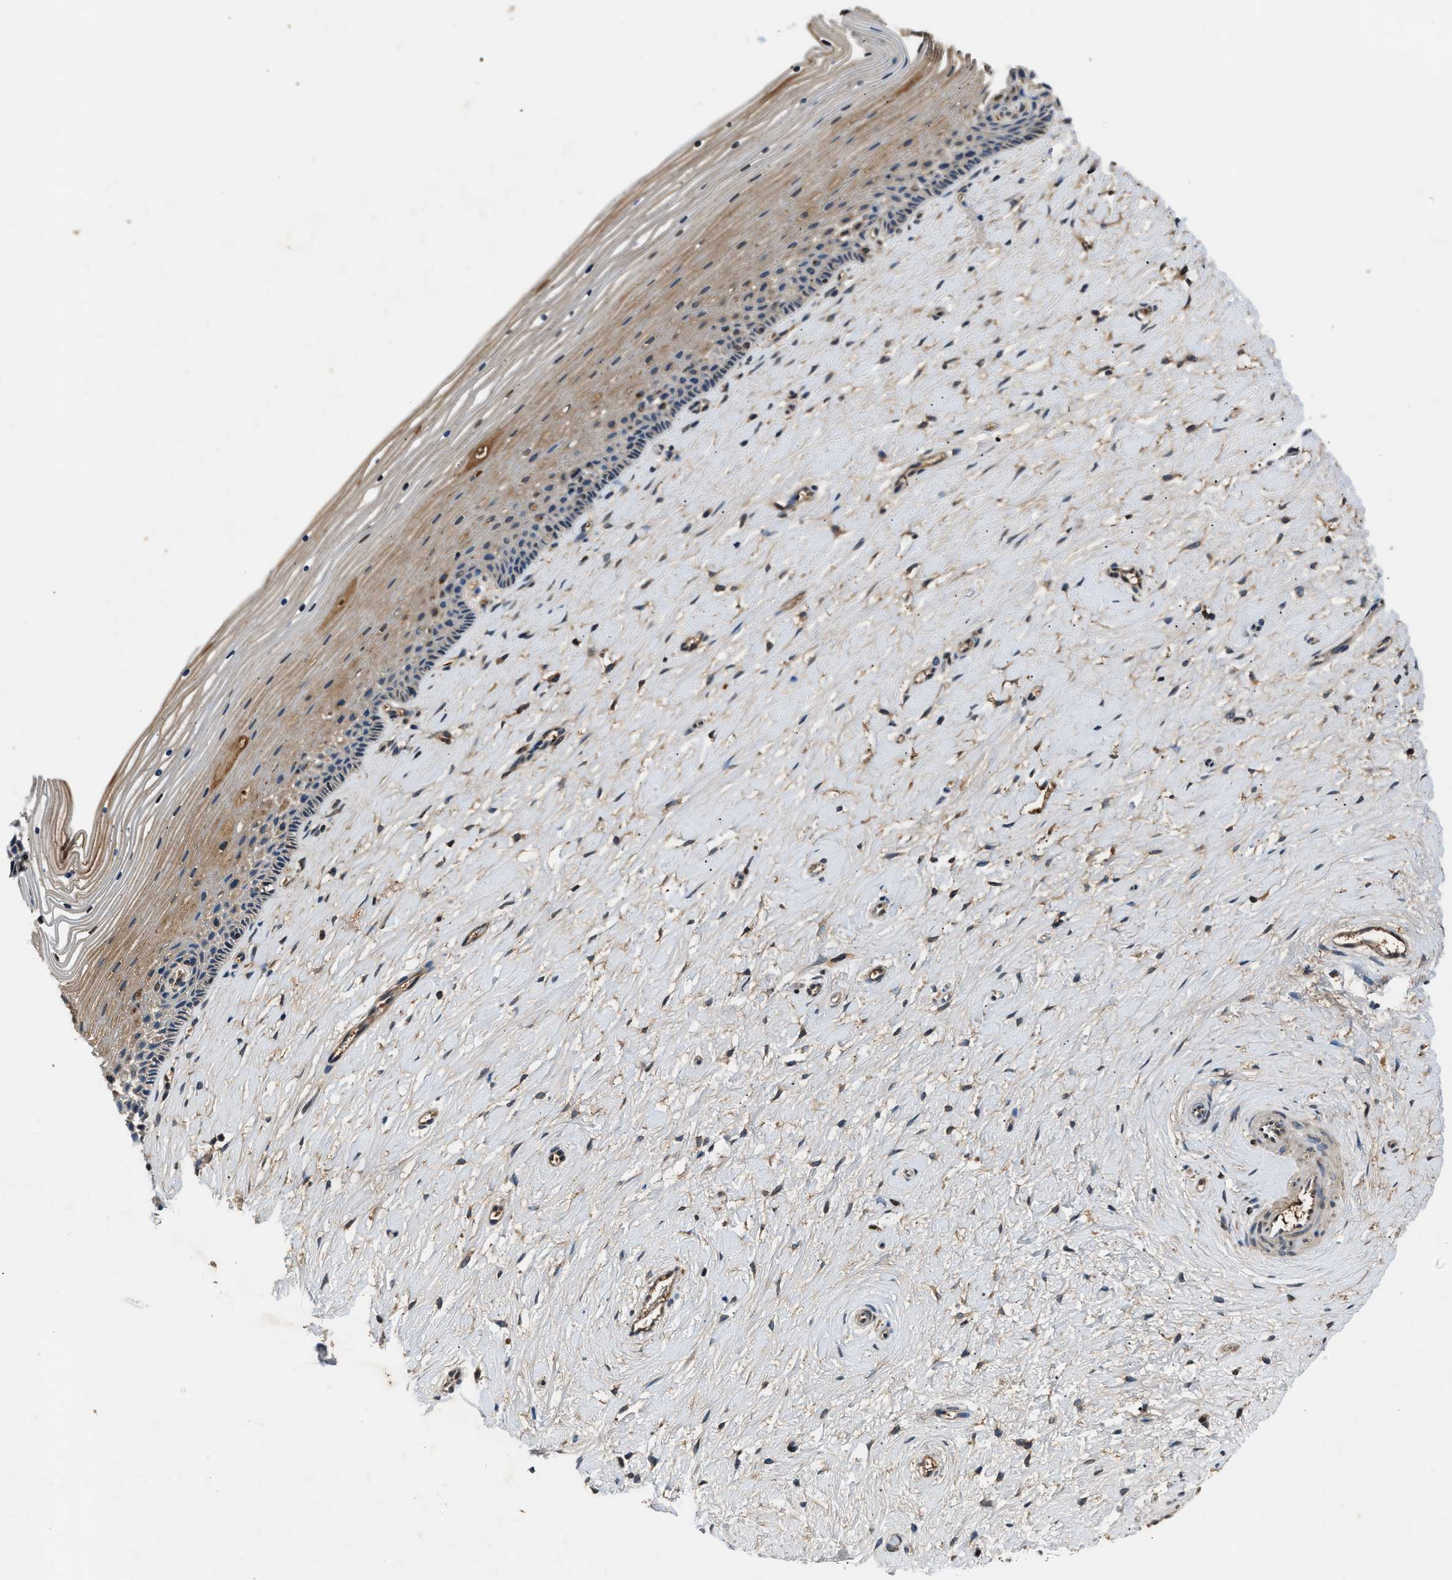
{"staining": {"intensity": "weak", "quantity": "25%-75%", "location": "cytoplasmic/membranous"}, "tissue": "cervix", "cell_type": "Squamous epithelial cells", "image_type": "normal", "snomed": [{"axis": "morphology", "description": "Normal tissue, NOS"}, {"axis": "topography", "description": "Cervix"}], "caption": "High-power microscopy captured an immunohistochemistry (IHC) micrograph of benign cervix, revealing weak cytoplasmic/membranous staining in about 25%-75% of squamous epithelial cells.", "gene": "TP53I3", "patient": {"sex": "female", "age": 39}}